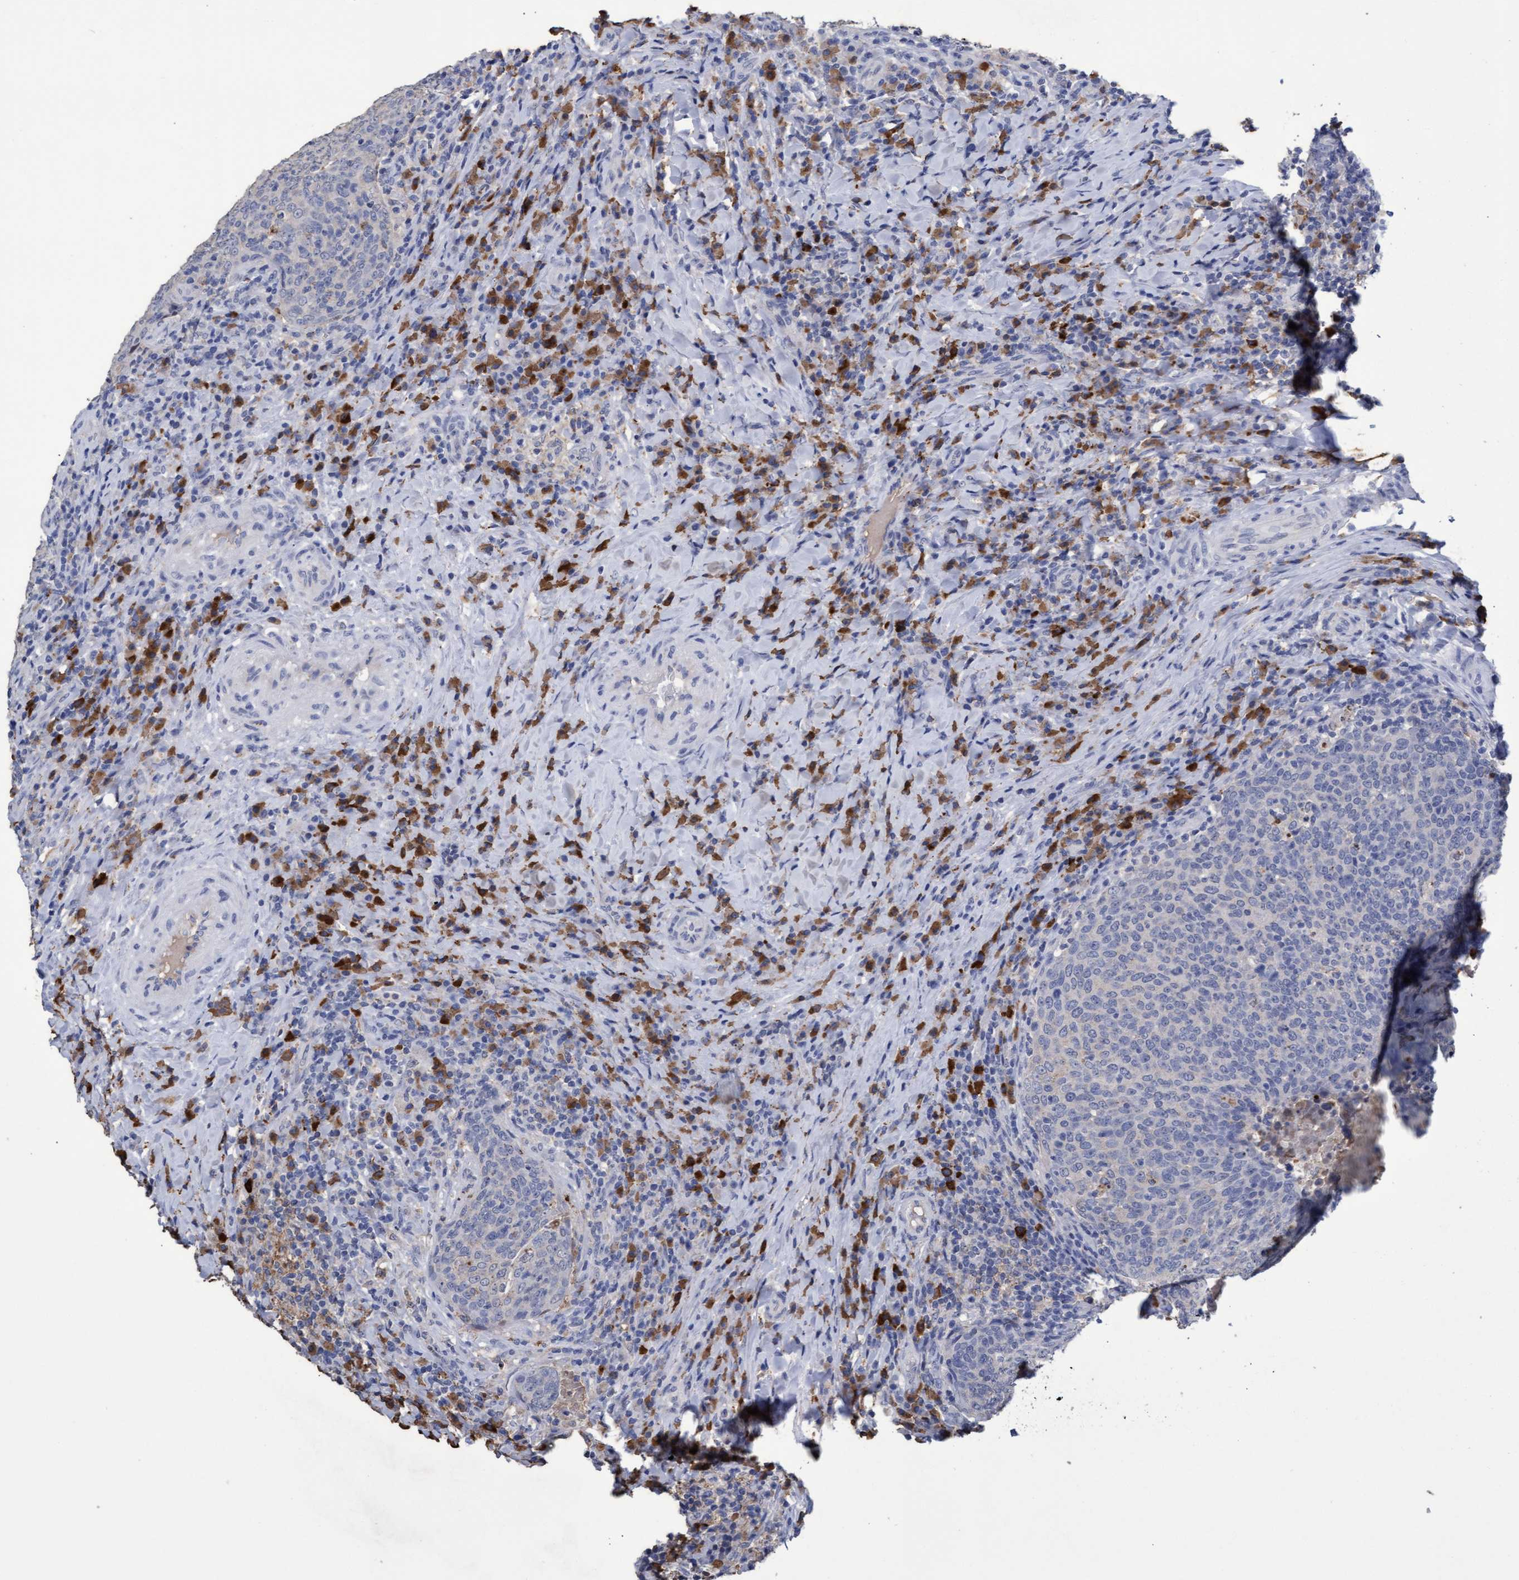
{"staining": {"intensity": "negative", "quantity": "none", "location": "none"}, "tissue": "head and neck cancer", "cell_type": "Tumor cells", "image_type": "cancer", "snomed": [{"axis": "morphology", "description": "Squamous cell carcinoma, NOS"}, {"axis": "morphology", "description": "Squamous cell carcinoma, metastatic, NOS"}, {"axis": "topography", "description": "Lymph node"}, {"axis": "topography", "description": "Head-Neck"}], "caption": "Immunohistochemistry (IHC) photomicrograph of neoplastic tissue: head and neck cancer (squamous cell carcinoma) stained with DAB demonstrates no significant protein expression in tumor cells.", "gene": "GPR39", "patient": {"sex": "male", "age": 62}}